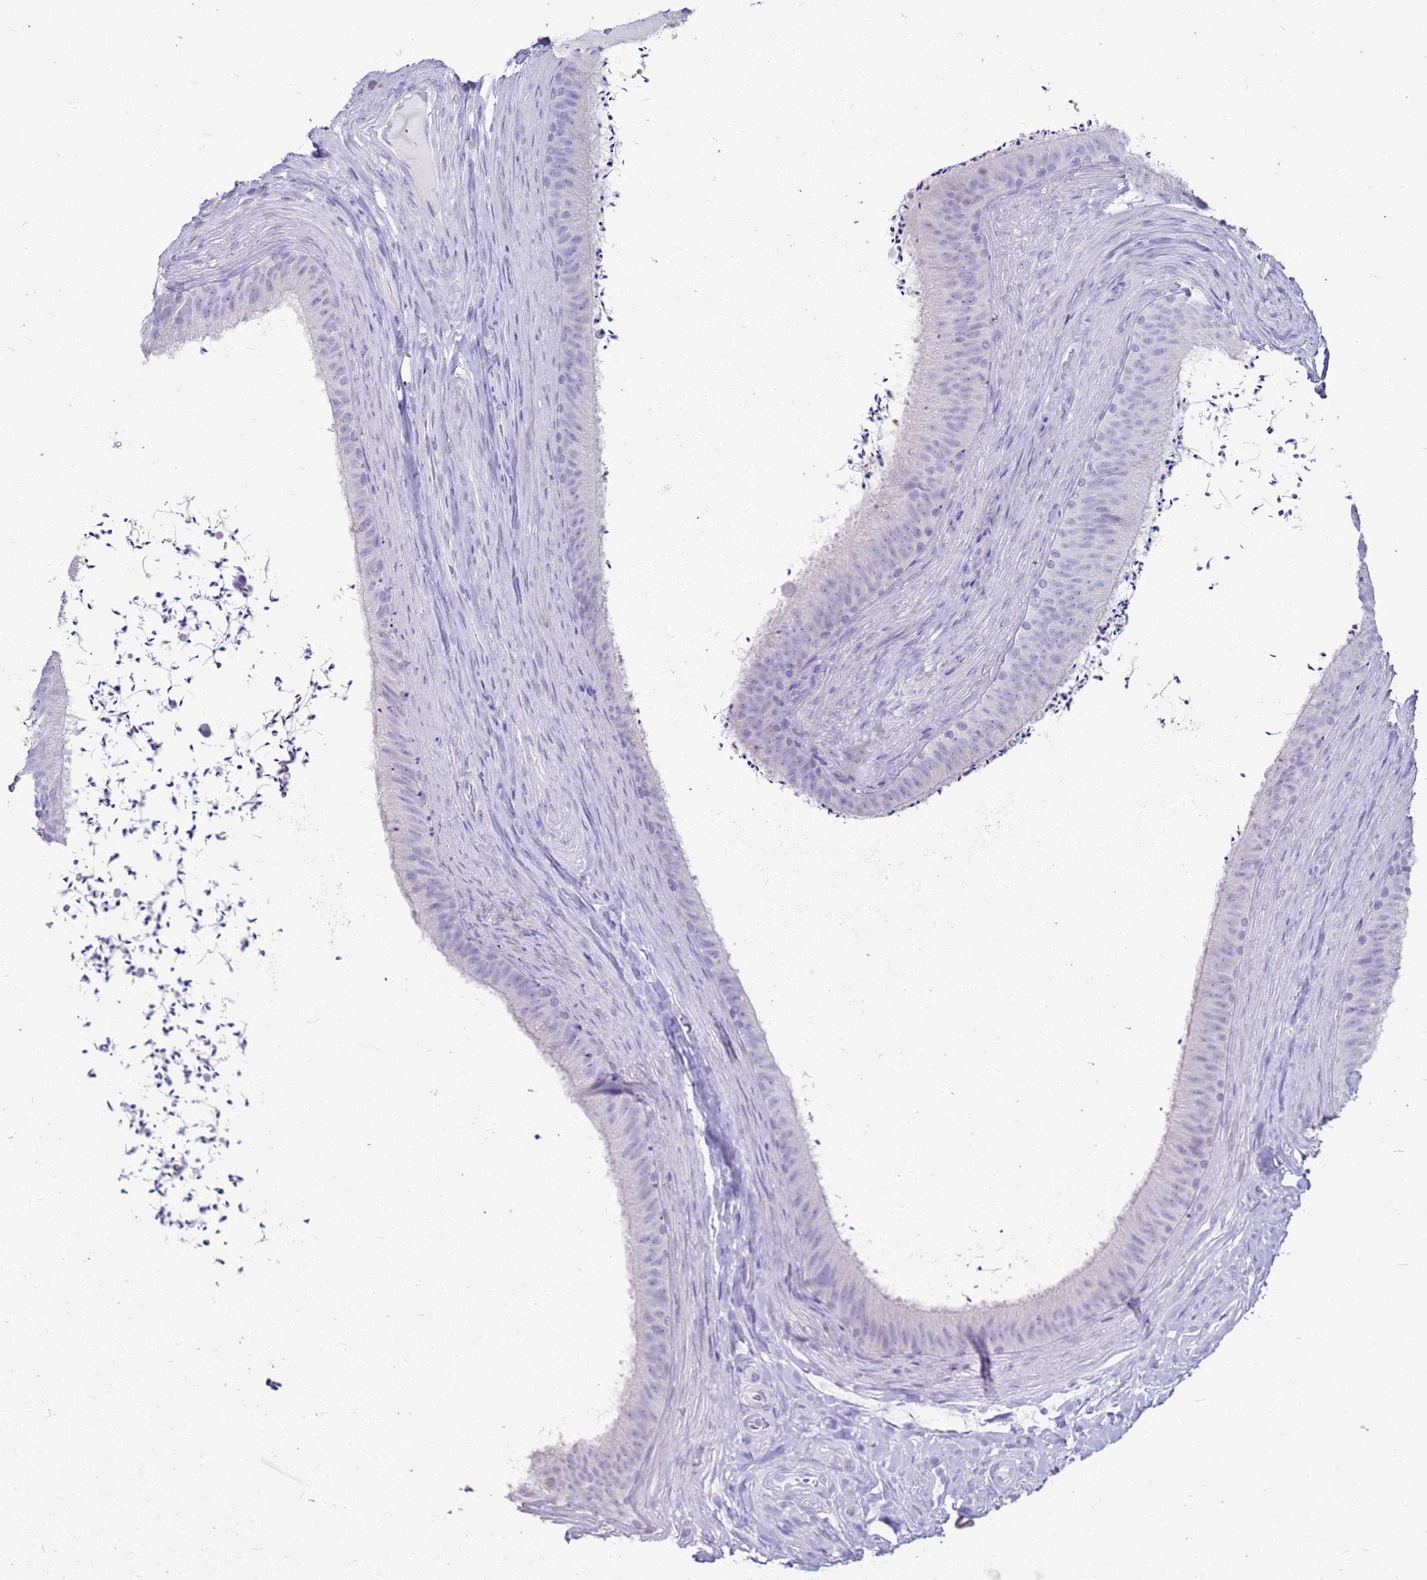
{"staining": {"intensity": "negative", "quantity": "none", "location": "none"}, "tissue": "epididymis", "cell_type": "Glandular cells", "image_type": "normal", "snomed": [{"axis": "morphology", "description": "Normal tissue, NOS"}, {"axis": "topography", "description": "Testis"}, {"axis": "topography", "description": "Epididymis"}], "caption": "This is an IHC photomicrograph of benign epididymis. There is no expression in glandular cells.", "gene": "CA8", "patient": {"sex": "male", "age": 41}}